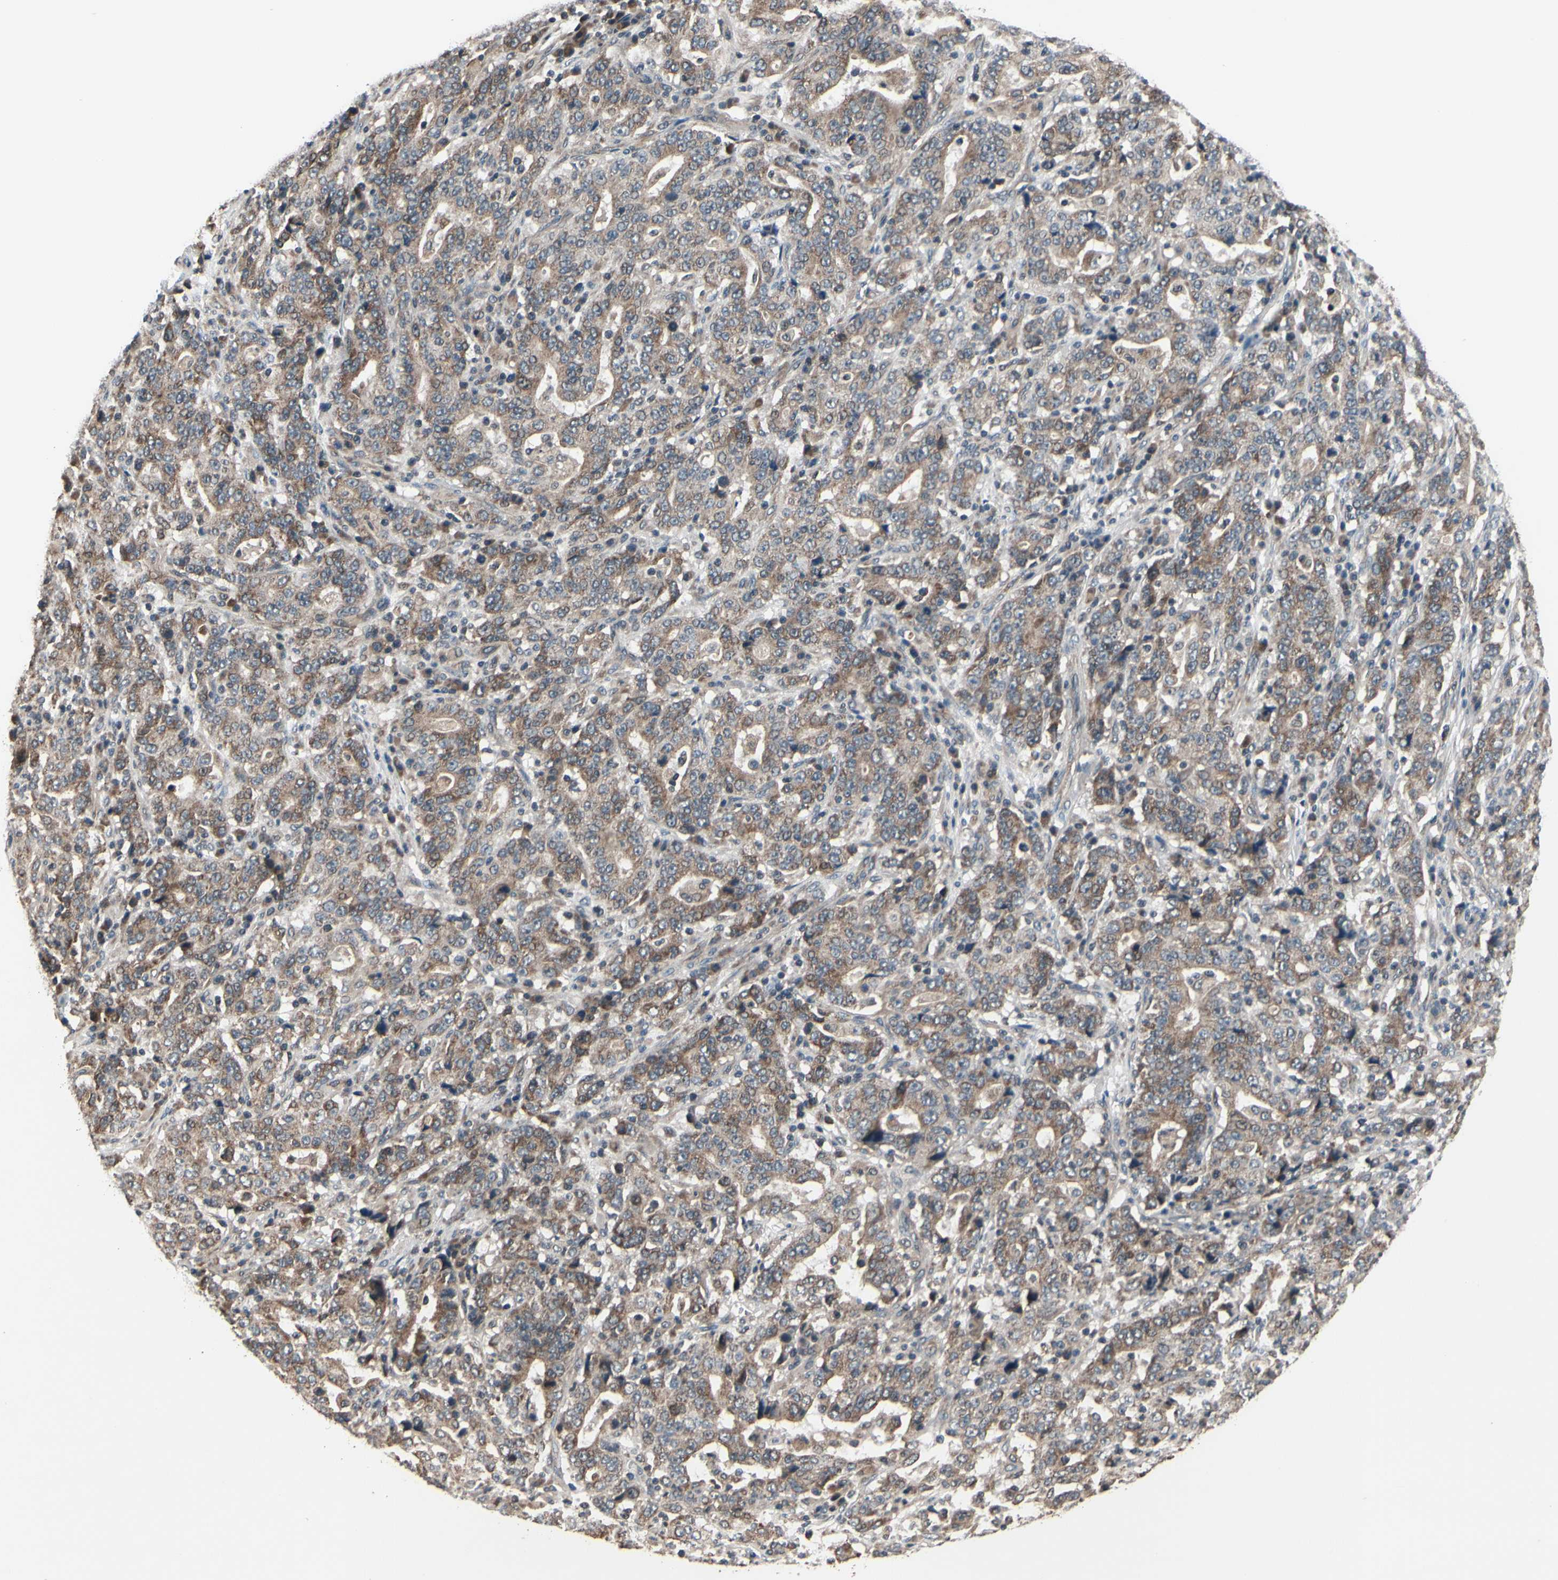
{"staining": {"intensity": "moderate", "quantity": ">75%", "location": "cytoplasmic/membranous"}, "tissue": "stomach cancer", "cell_type": "Tumor cells", "image_type": "cancer", "snomed": [{"axis": "morphology", "description": "Normal tissue, NOS"}, {"axis": "morphology", "description": "Adenocarcinoma, NOS"}, {"axis": "topography", "description": "Stomach, upper"}, {"axis": "topography", "description": "Stomach"}], "caption": "Stomach adenocarcinoma tissue reveals moderate cytoplasmic/membranous staining in approximately >75% of tumor cells Nuclei are stained in blue.", "gene": "MBTPS2", "patient": {"sex": "male", "age": 59}}